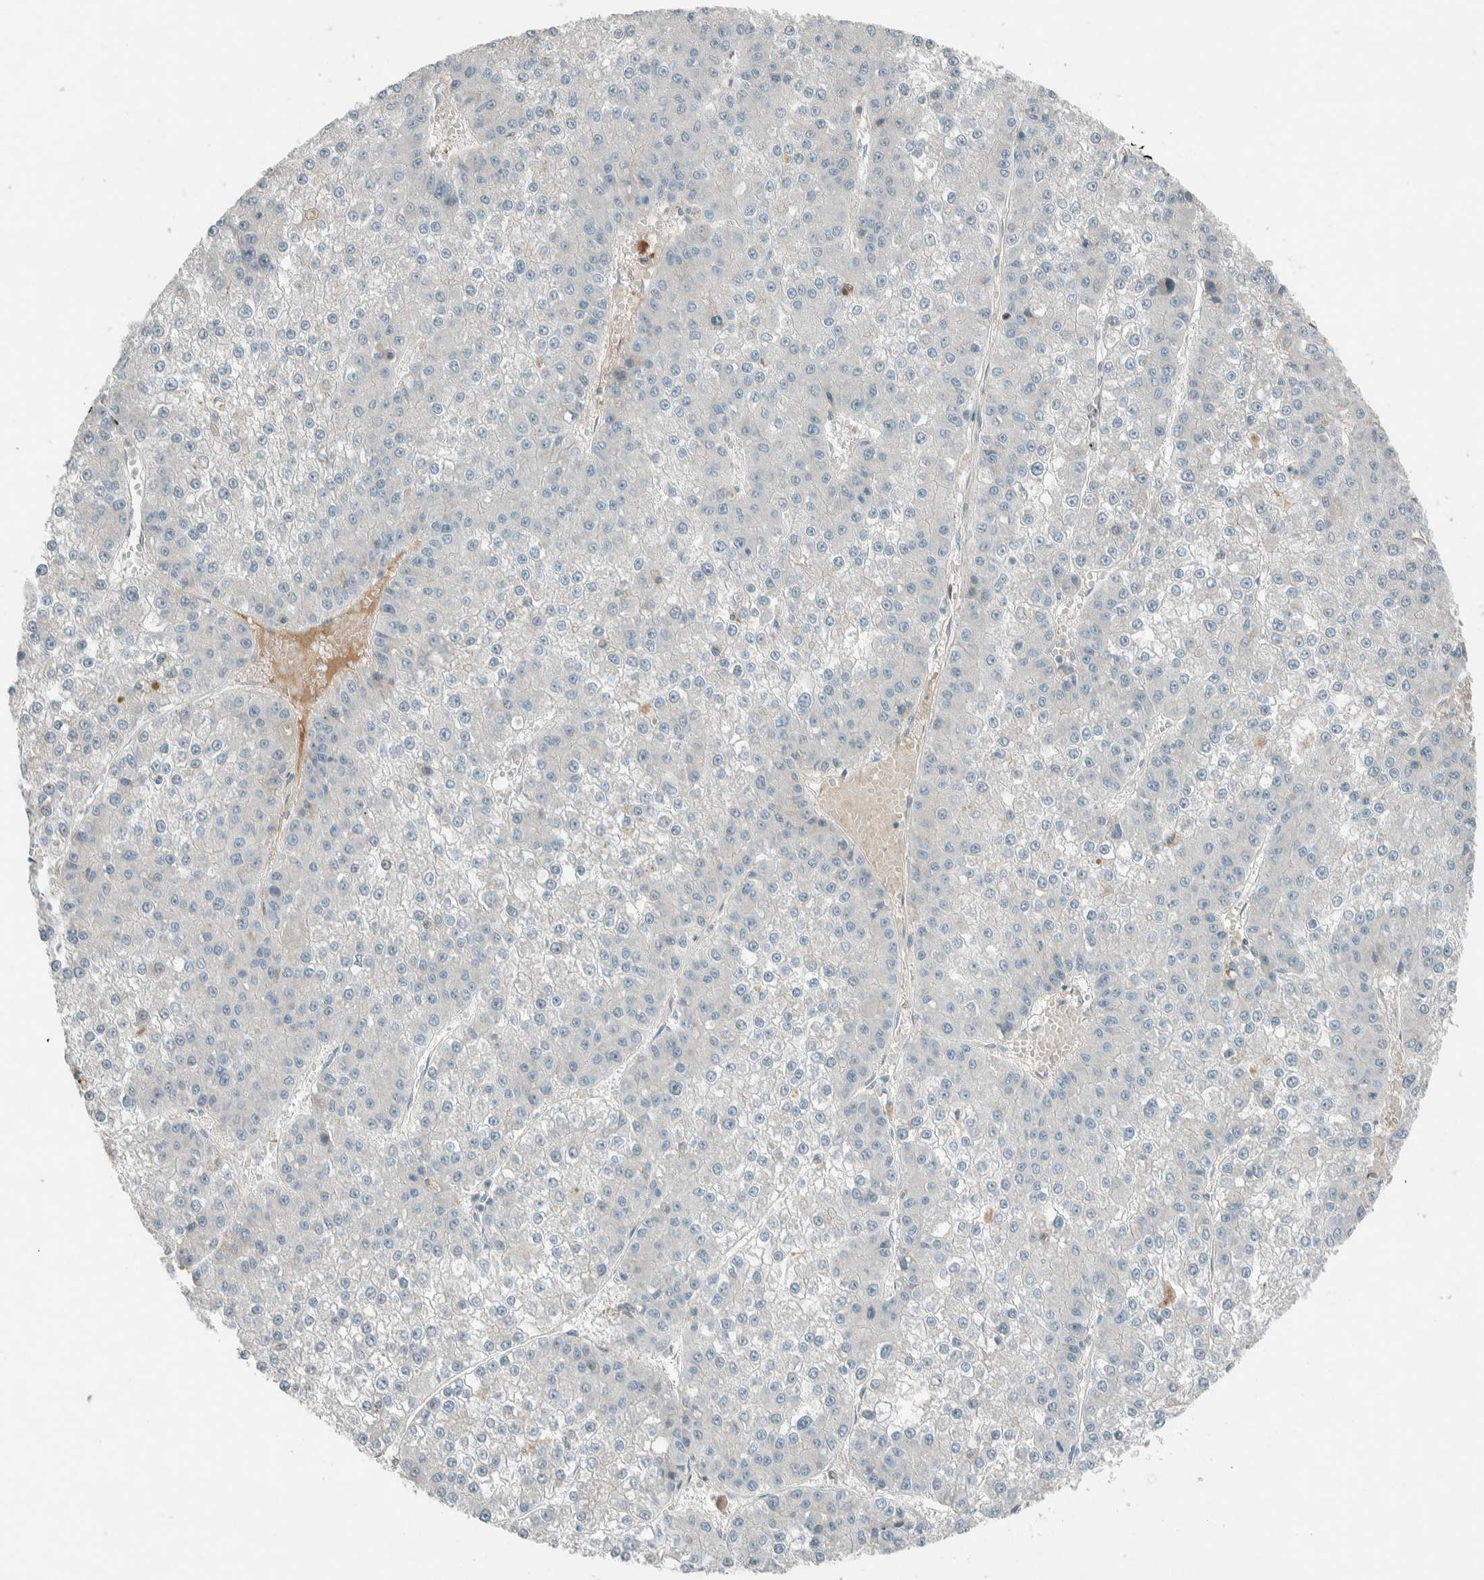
{"staining": {"intensity": "negative", "quantity": "none", "location": "none"}, "tissue": "liver cancer", "cell_type": "Tumor cells", "image_type": "cancer", "snomed": [{"axis": "morphology", "description": "Carcinoma, Hepatocellular, NOS"}, {"axis": "topography", "description": "Liver"}], "caption": "Tumor cells show no significant protein expression in hepatocellular carcinoma (liver).", "gene": "CERCAM", "patient": {"sex": "female", "age": 73}}